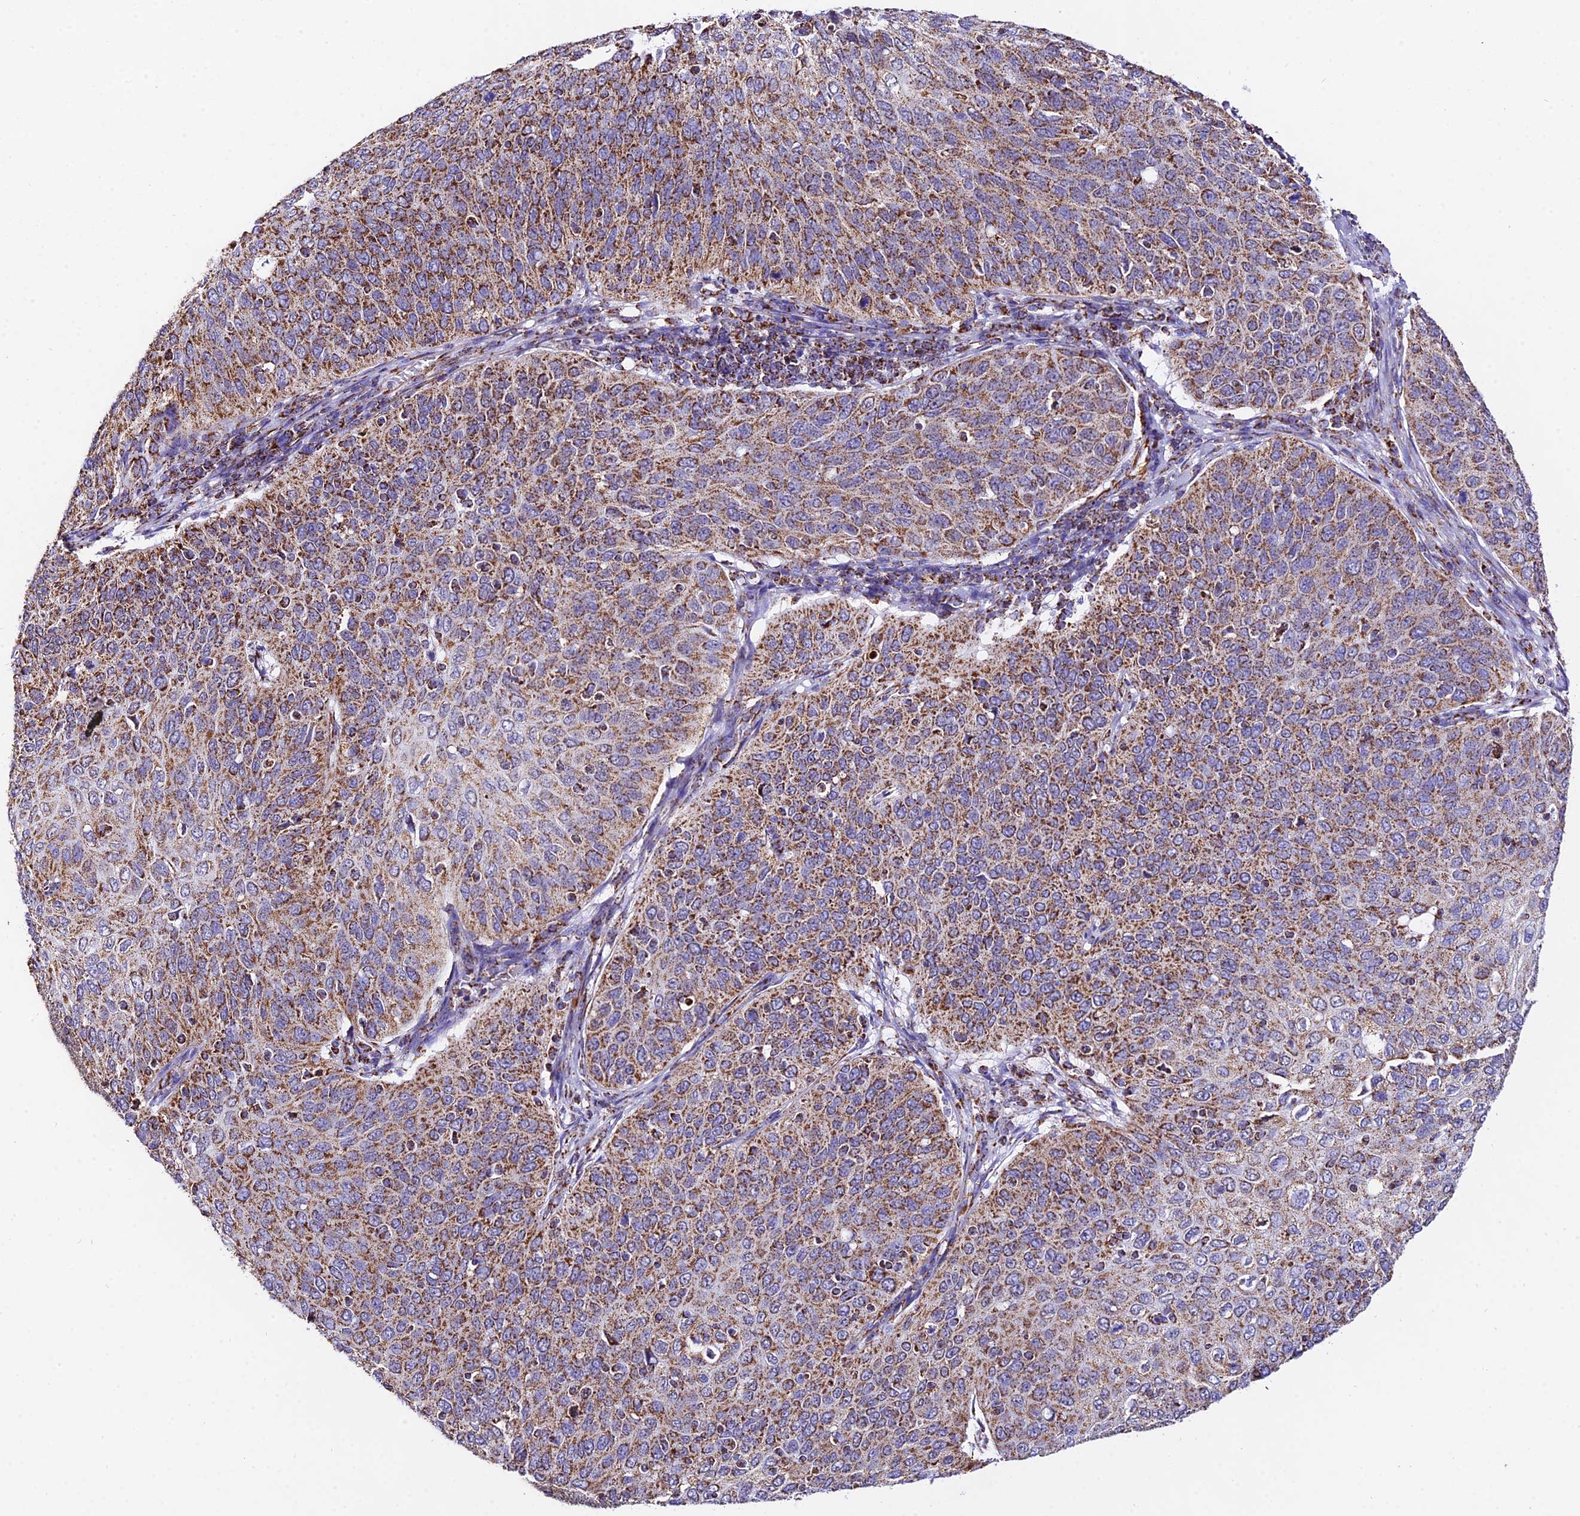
{"staining": {"intensity": "moderate", "quantity": ">75%", "location": "cytoplasmic/membranous"}, "tissue": "cervical cancer", "cell_type": "Tumor cells", "image_type": "cancer", "snomed": [{"axis": "morphology", "description": "Squamous cell carcinoma, NOS"}, {"axis": "topography", "description": "Cervix"}], "caption": "Immunohistochemical staining of cervical cancer (squamous cell carcinoma) demonstrates medium levels of moderate cytoplasmic/membranous positivity in approximately >75% of tumor cells.", "gene": "ATP5PD", "patient": {"sex": "female", "age": 36}}